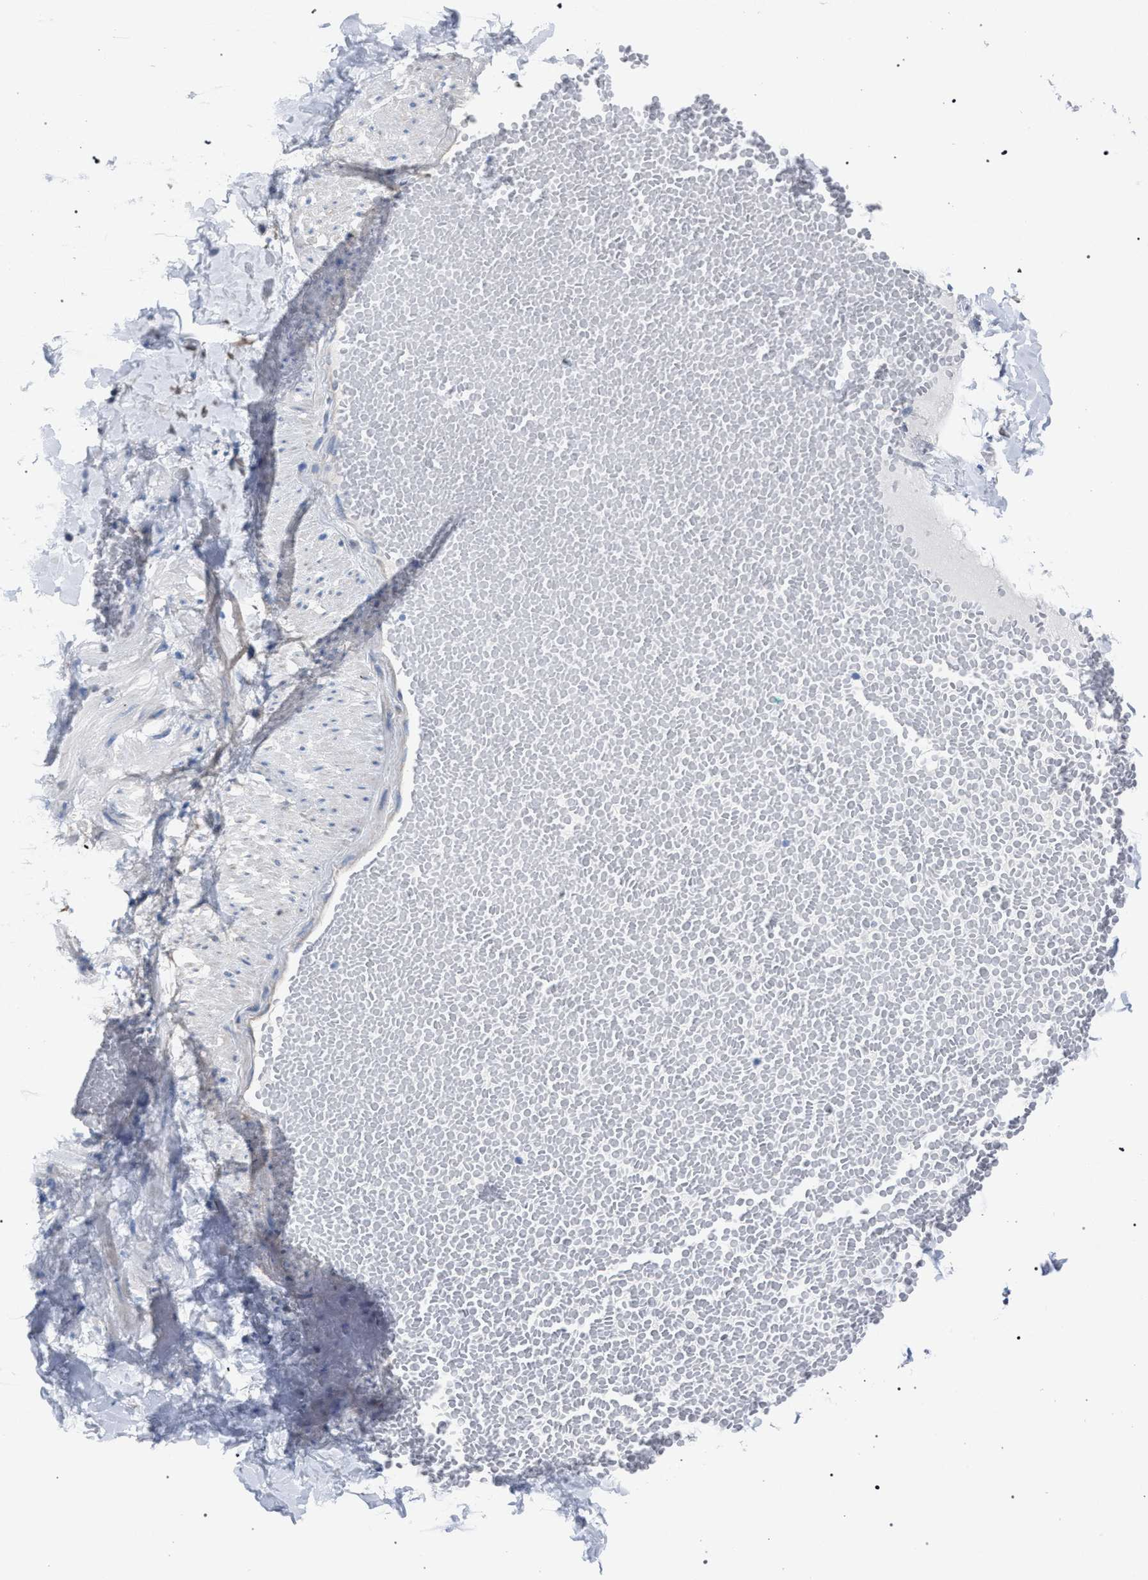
{"staining": {"intensity": "negative", "quantity": "none", "location": "none"}, "tissue": "adipose tissue", "cell_type": "Adipocytes", "image_type": "normal", "snomed": [{"axis": "morphology", "description": "Normal tissue, NOS"}, {"axis": "topography", "description": "Adipose tissue"}, {"axis": "topography", "description": "Vascular tissue"}, {"axis": "topography", "description": "Peripheral nerve tissue"}], "caption": "Immunohistochemistry histopathology image of benign adipose tissue: adipose tissue stained with DAB (3,3'-diaminobenzidine) demonstrates no significant protein positivity in adipocytes.", "gene": "CRYZ", "patient": {"sex": "male", "age": 25}}